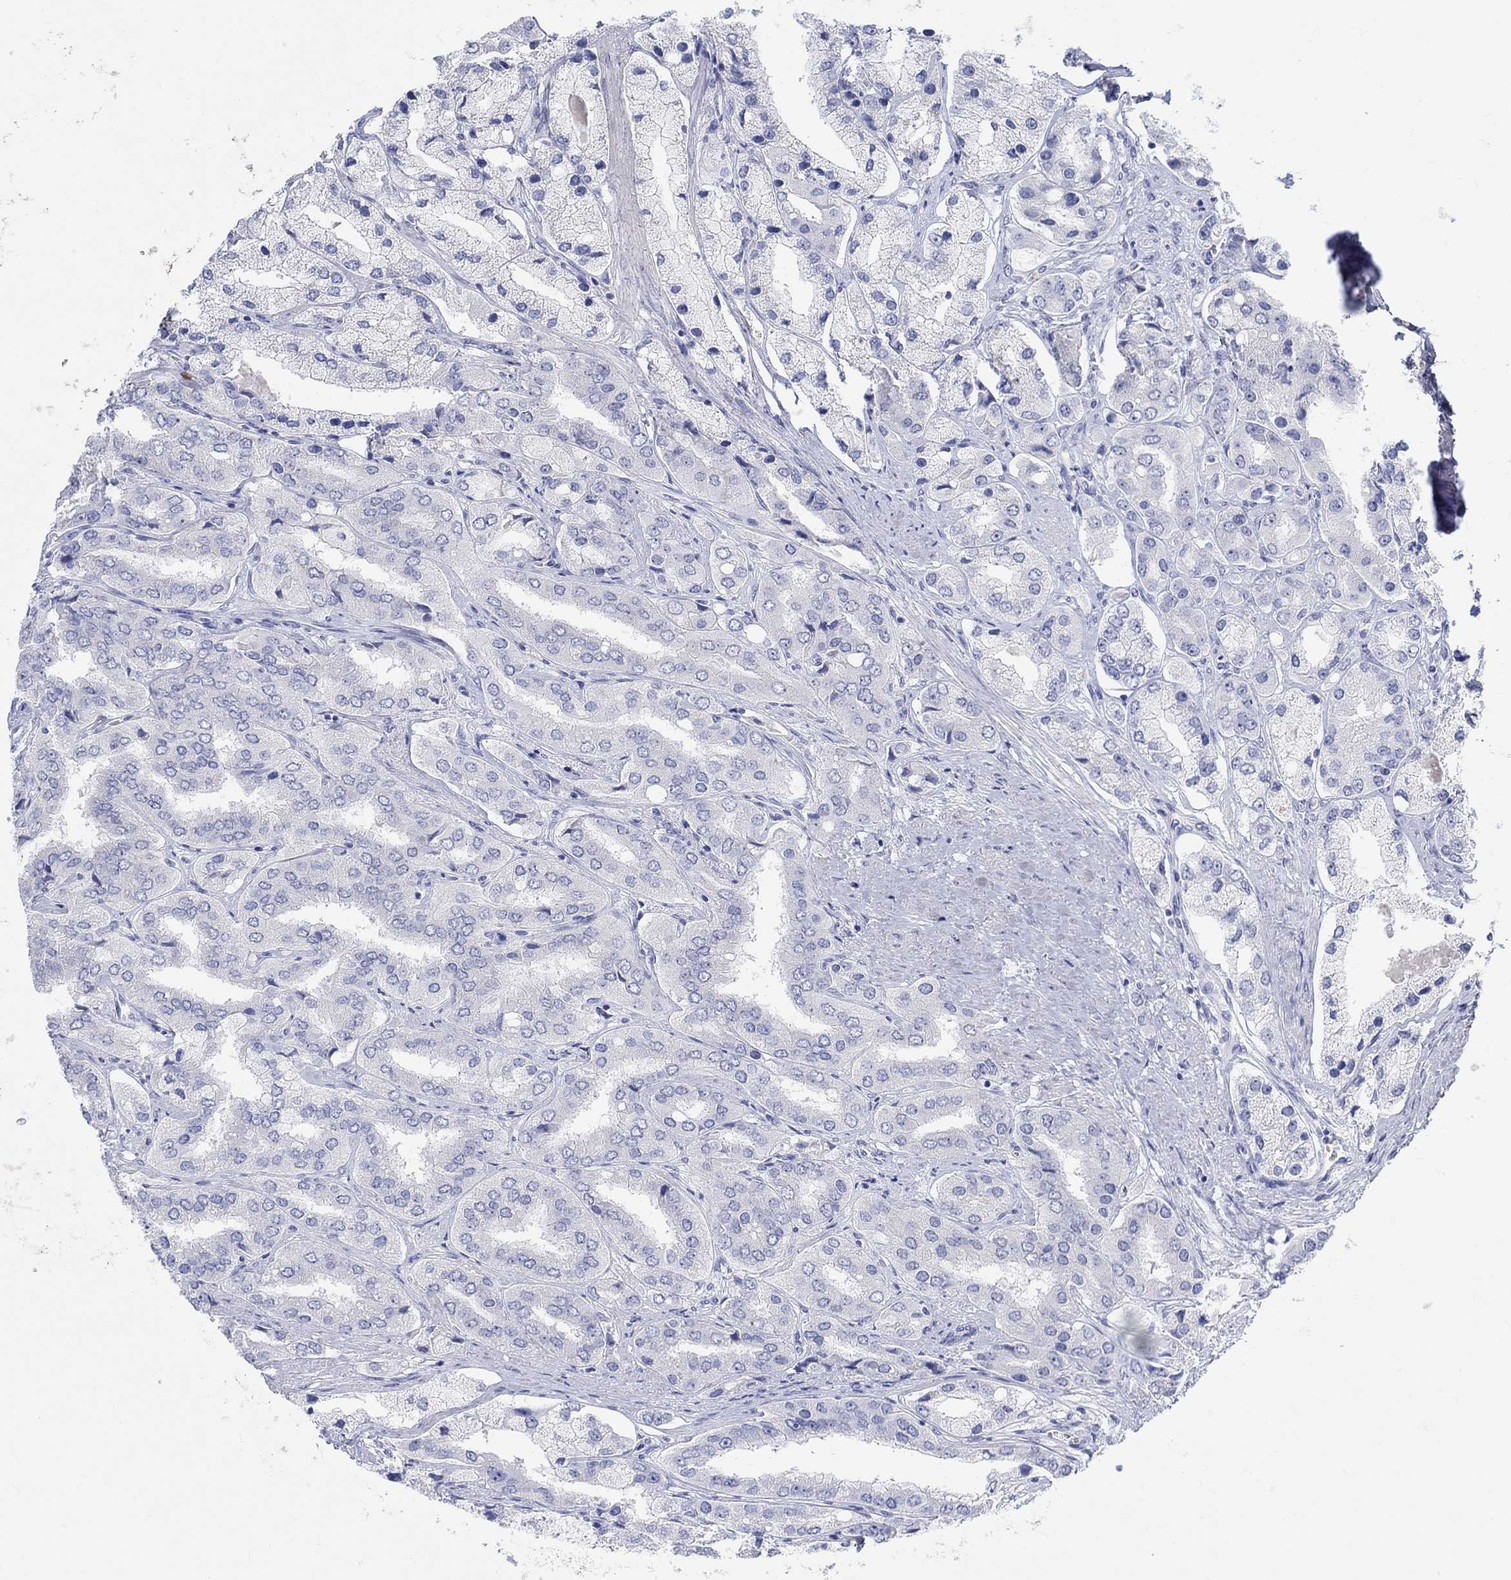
{"staining": {"intensity": "negative", "quantity": "none", "location": "none"}, "tissue": "prostate cancer", "cell_type": "Tumor cells", "image_type": "cancer", "snomed": [{"axis": "morphology", "description": "Adenocarcinoma, Low grade"}, {"axis": "topography", "description": "Prostate"}], "caption": "The IHC micrograph has no significant positivity in tumor cells of prostate cancer tissue.", "gene": "GRIA3", "patient": {"sex": "male", "age": 69}}